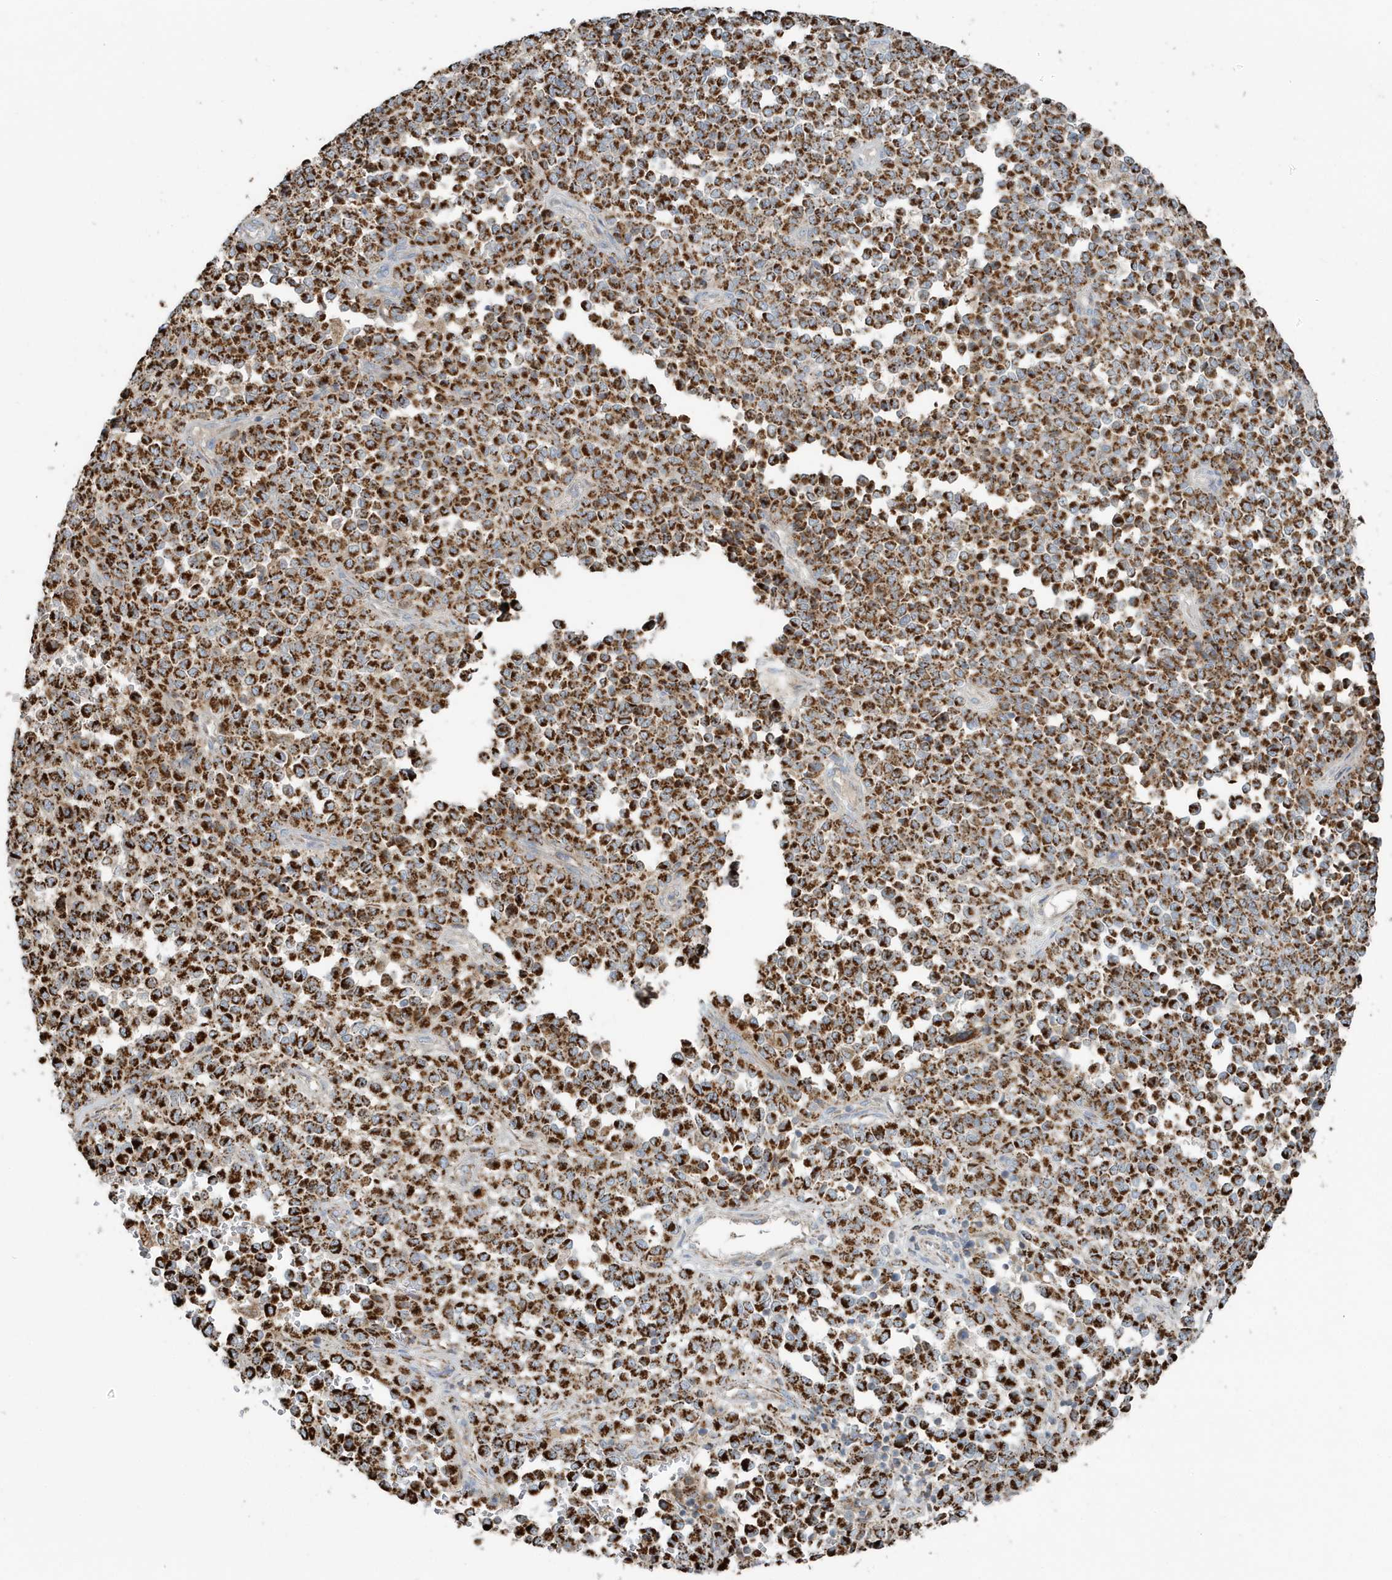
{"staining": {"intensity": "strong", "quantity": ">75%", "location": "cytoplasmic/membranous"}, "tissue": "melanoma", "cell_type": "Tumor cells", "image_type": "cancer", "snomed": [{"axis": "morphology", "description": "Malignant melanoma, Metastatic site"}, {"axis": "topography", "description": "Pancreas"}], "caption": "DAB (3,3'-diaminobenzidine) immunohistochemical staining of melanoma exhibits strong cytoplasmic/membranous protein expression in approximately >75% of tumor cells.", "gene": "RAB11FIP3", "patient": {"sex": "female", "age": 30}}